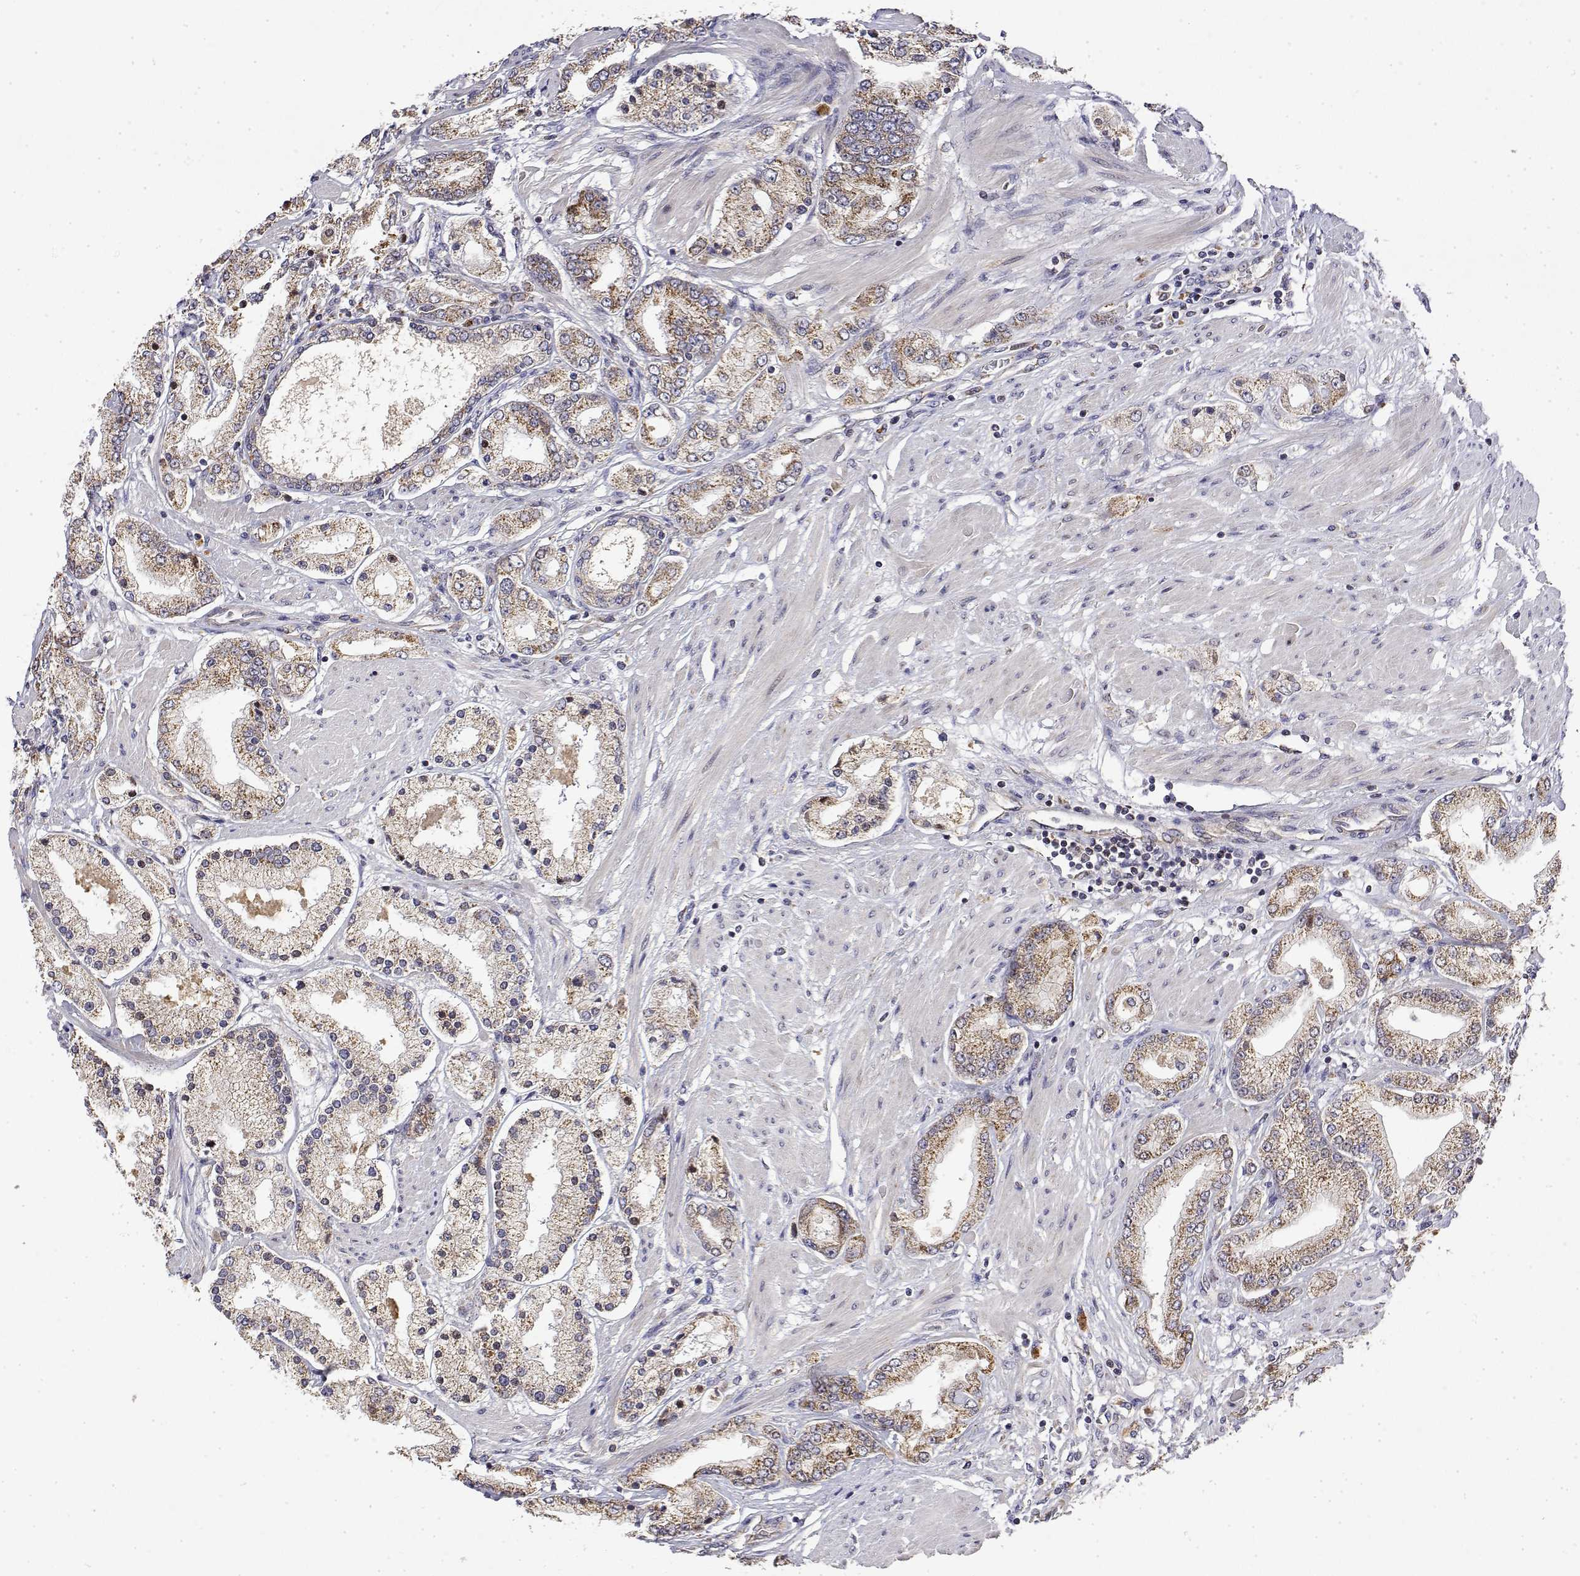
{"staining": {"intensity": "moderate", "quantity": ">75%", "location": "cytoplasmic/membranous"}, "tissue": "prostate cancer", "cell_type": "Tumor cells", "image_type": "cancer", "snomed": [{"axis": "morphology", "description": "Adenocarcinoma, High grade"}, {"axis": "topography", "description": "Prostate"}], "caption": "Immunohistochemistry (IHC) histopathology image of neoplastic tissue: adenocarcinoma (high-grade) (prostate) stained using immunohistochemistry (IHC) exhibits medium levels of moderate protein expression localized specifically in the cytoplasmic/membranous of tumor cells, appearing as a cytoplasmic/membranous brown color.", "gene": "GADD45GIP1", "patient": {"sex": "male", "age": 67}}